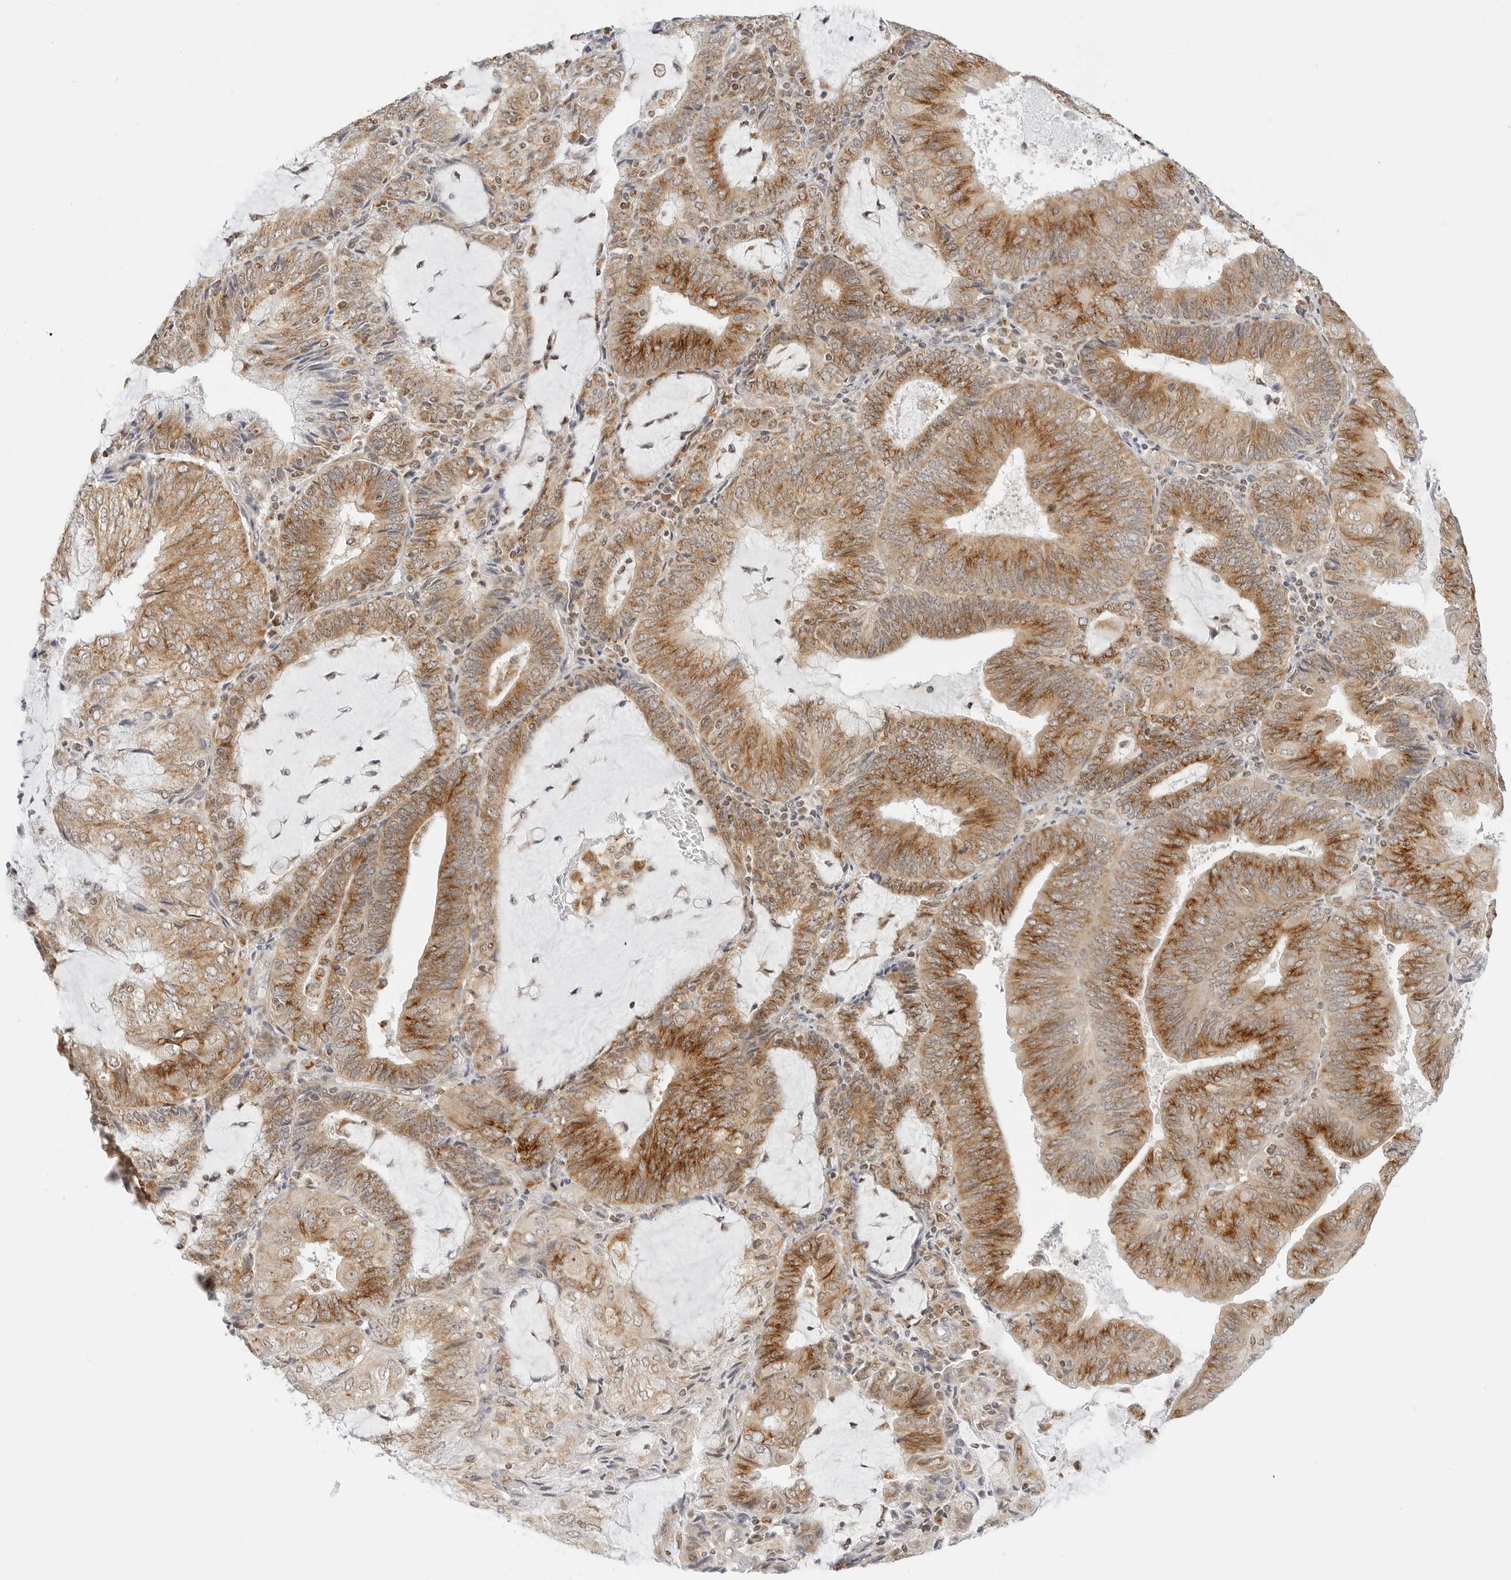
{"staining": {"intensity": "moderate", "quantity": ">75%", "location": "cytoplasmic/membranous"}, "tissue": "endometrial cancer", "cell_type": "Tumor cells", "image_type": "cancer", "snomed": [{"axis": "morphology", "description": "Adenocarcinoma, NOS"}, {"axis": "topography", "description": "Endometrium"}], "caption": "Moderate cytoplasmic/membranous protein positivity is seen in approximately >75% of tumor cells in endometrial cancer (adenocarcinoma).", "gene": "GORAB", "patient": {"sex": "female", "age": 81}}